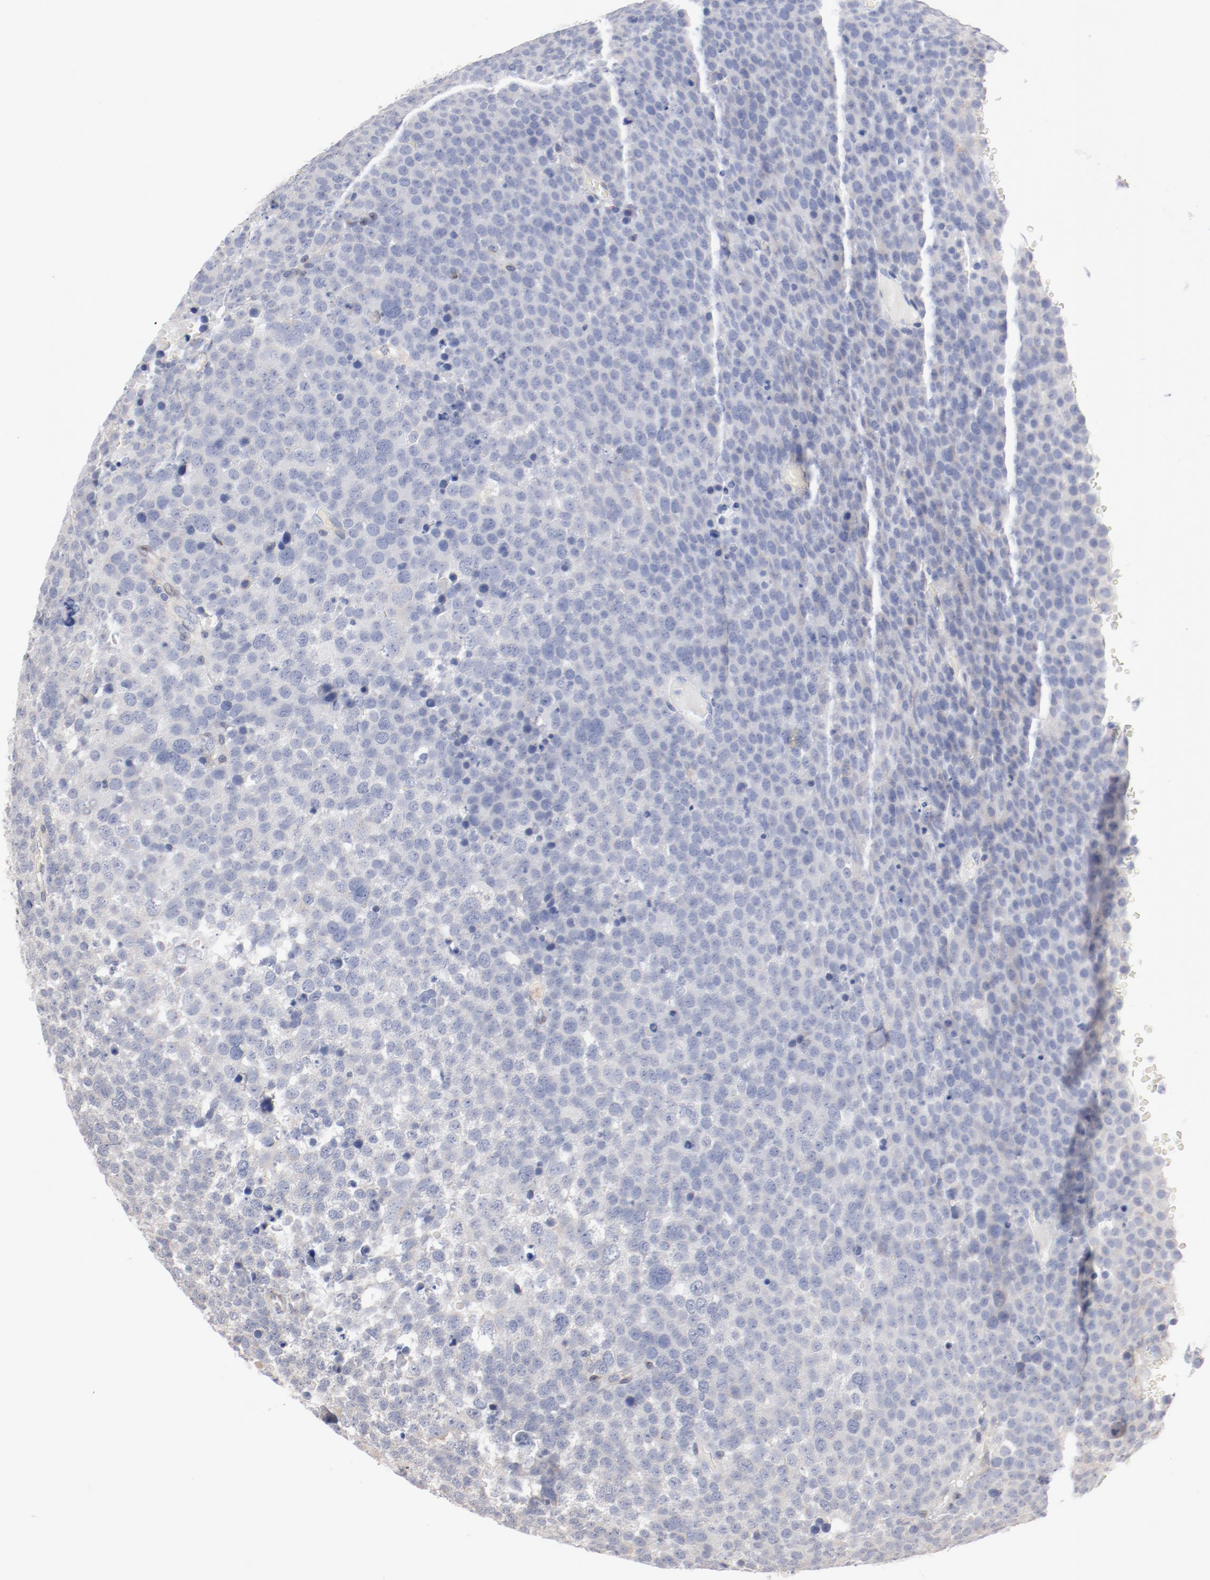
{"staining": {"intensity": "negative", "quantity": "none", "location": "none"}, "tissue": "testis cancer", "cell_type": "Tumor cells", "image_type": "cancer", "snomed": [{"axis": "morphology", "description": "Seminoma, NOS"}, {"axis": "topography", "description": "Testis"}], "caption": "Tumor cells show no significant protein positivity in testis cancer.", "gene": "AK7", "patient": {"sex": "male", "age": 71}}